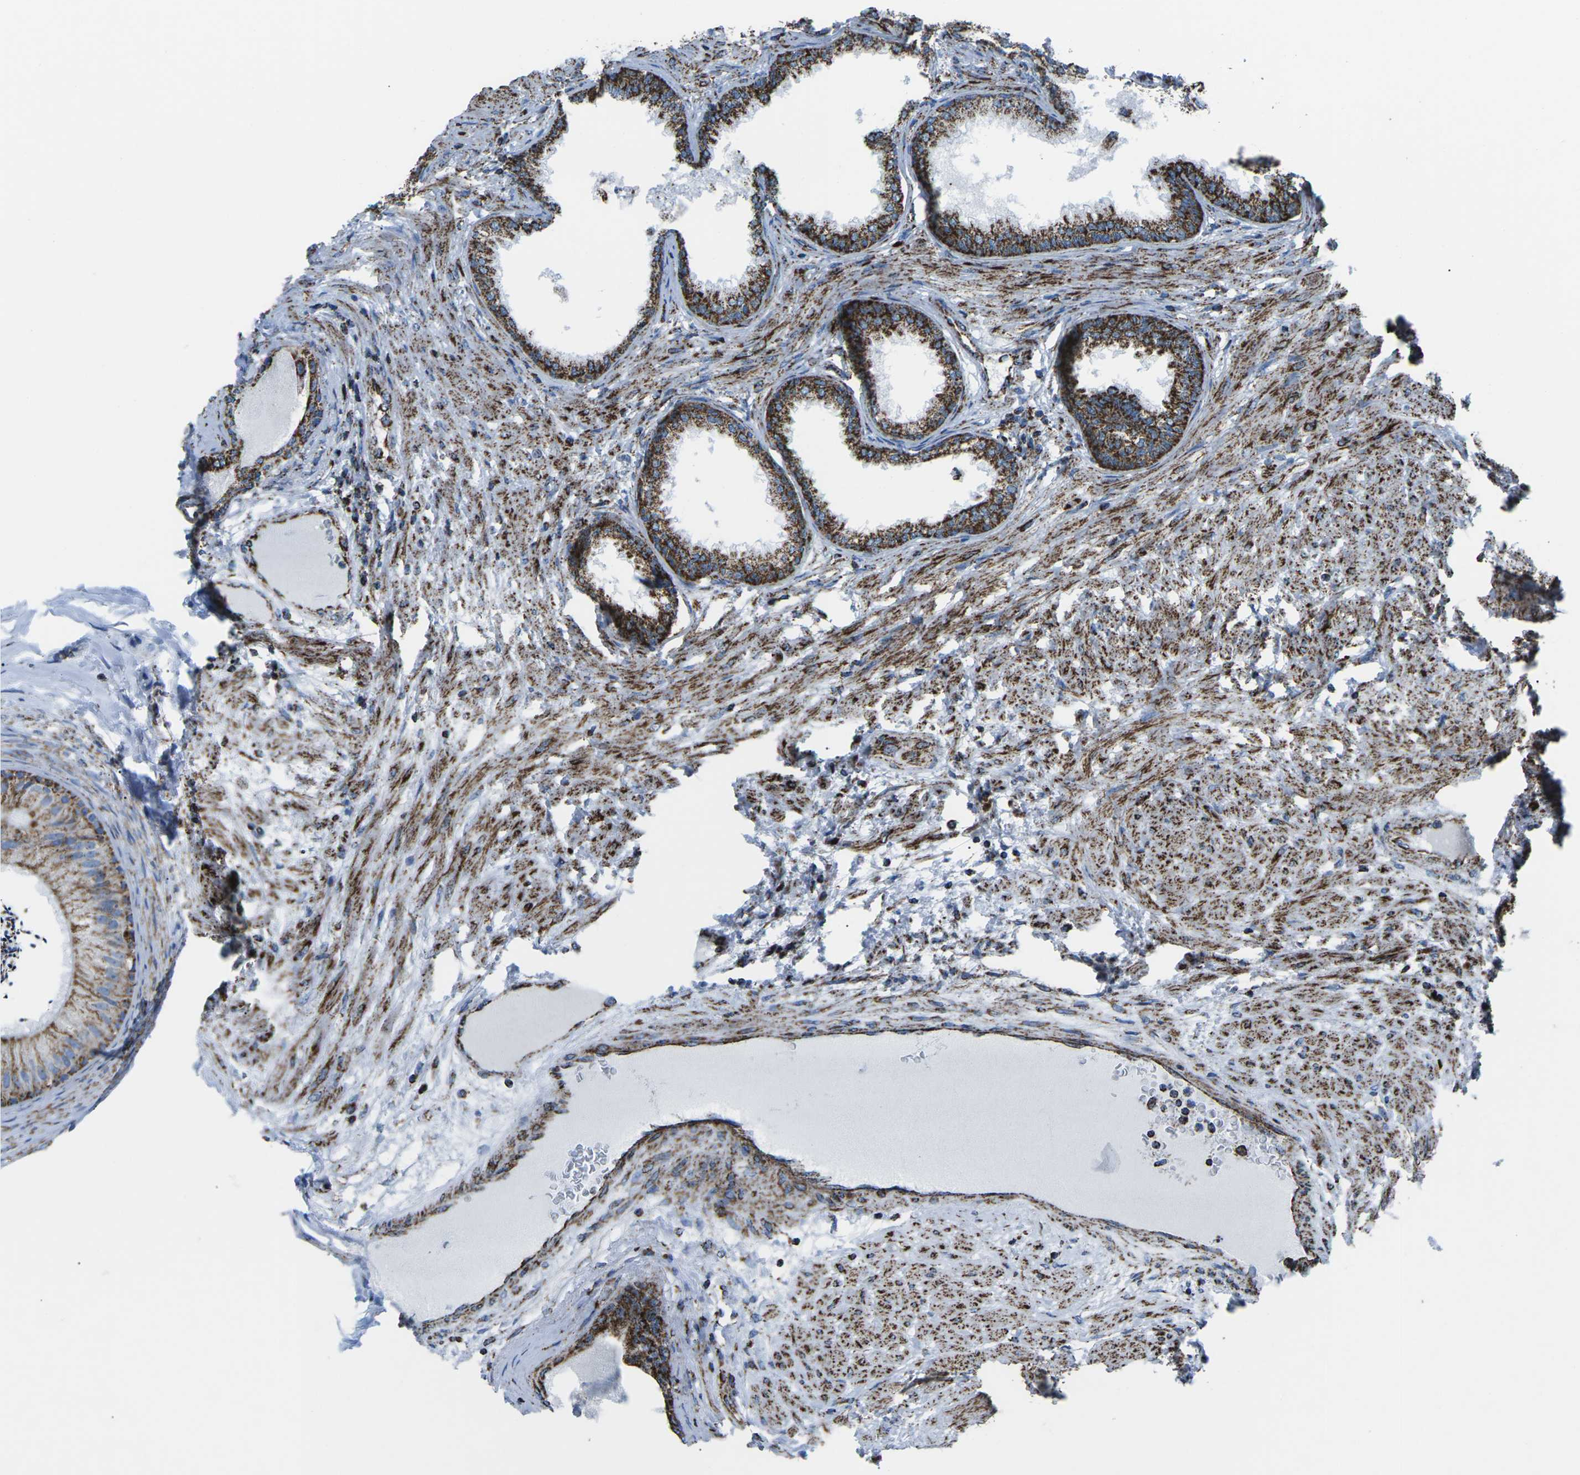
{"staining": {"intensity": "strong", "quantity": ">75%", "location": "cytoplasmic/membranous"}, "tissue": "prostate", "cell_type": "Glandular cells", "image_type": "normal", "snomed": [{"axis": "morphology", "description": "Normal tissue, NOS"}, {"axis": "topography", "description": "Prostate"}], "caption": "Protein staining exhibits strong cytoplasmic/membranous positivity in about >75% of glandular cells in benign prostate.", "gene": "MT", "patient": {"sex": "male", "age": 76}}